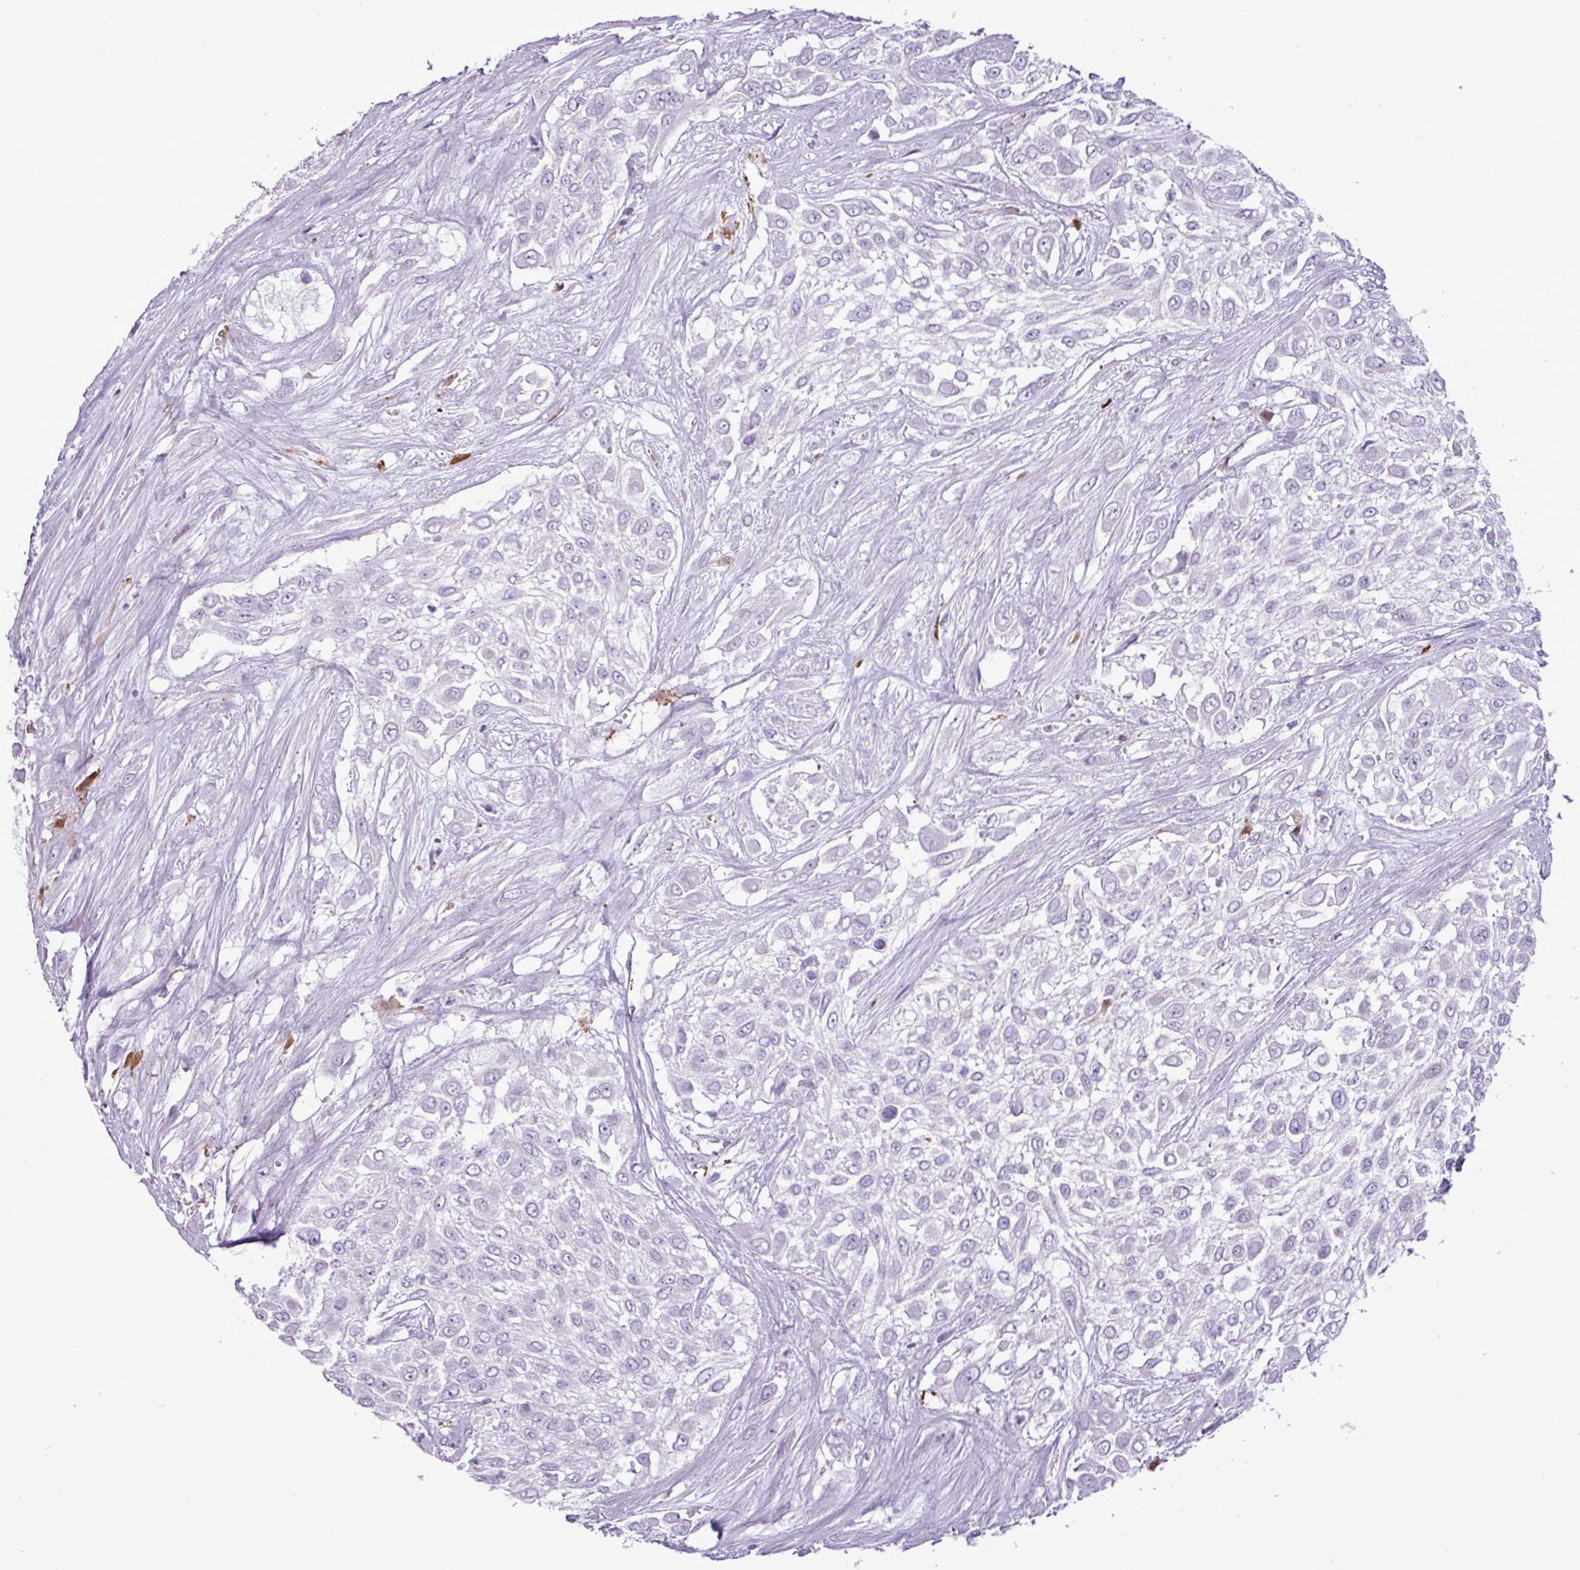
{"staining": {"intensity": "negative", "quantity": "none", "location": "none"}, "tissue": "urothelial cancer", "cell_type": "Tumor cells", "image_type": "cancer", "snomed": [{"axis": "morphology", "description": "Urothelial carcinoma, High grade"}, {"axis": "topography", "description": "Urinary bladder"}], "caption": "IHC photomicrograph of neoplastic tissue: human urothelial cancer stained with DAB (3,3'-diaminobenzidine) exhibits no significant protein staining in tumor cells.", "gene": "TMEM200C", "patient": {"sex": "male", "age": 57}}